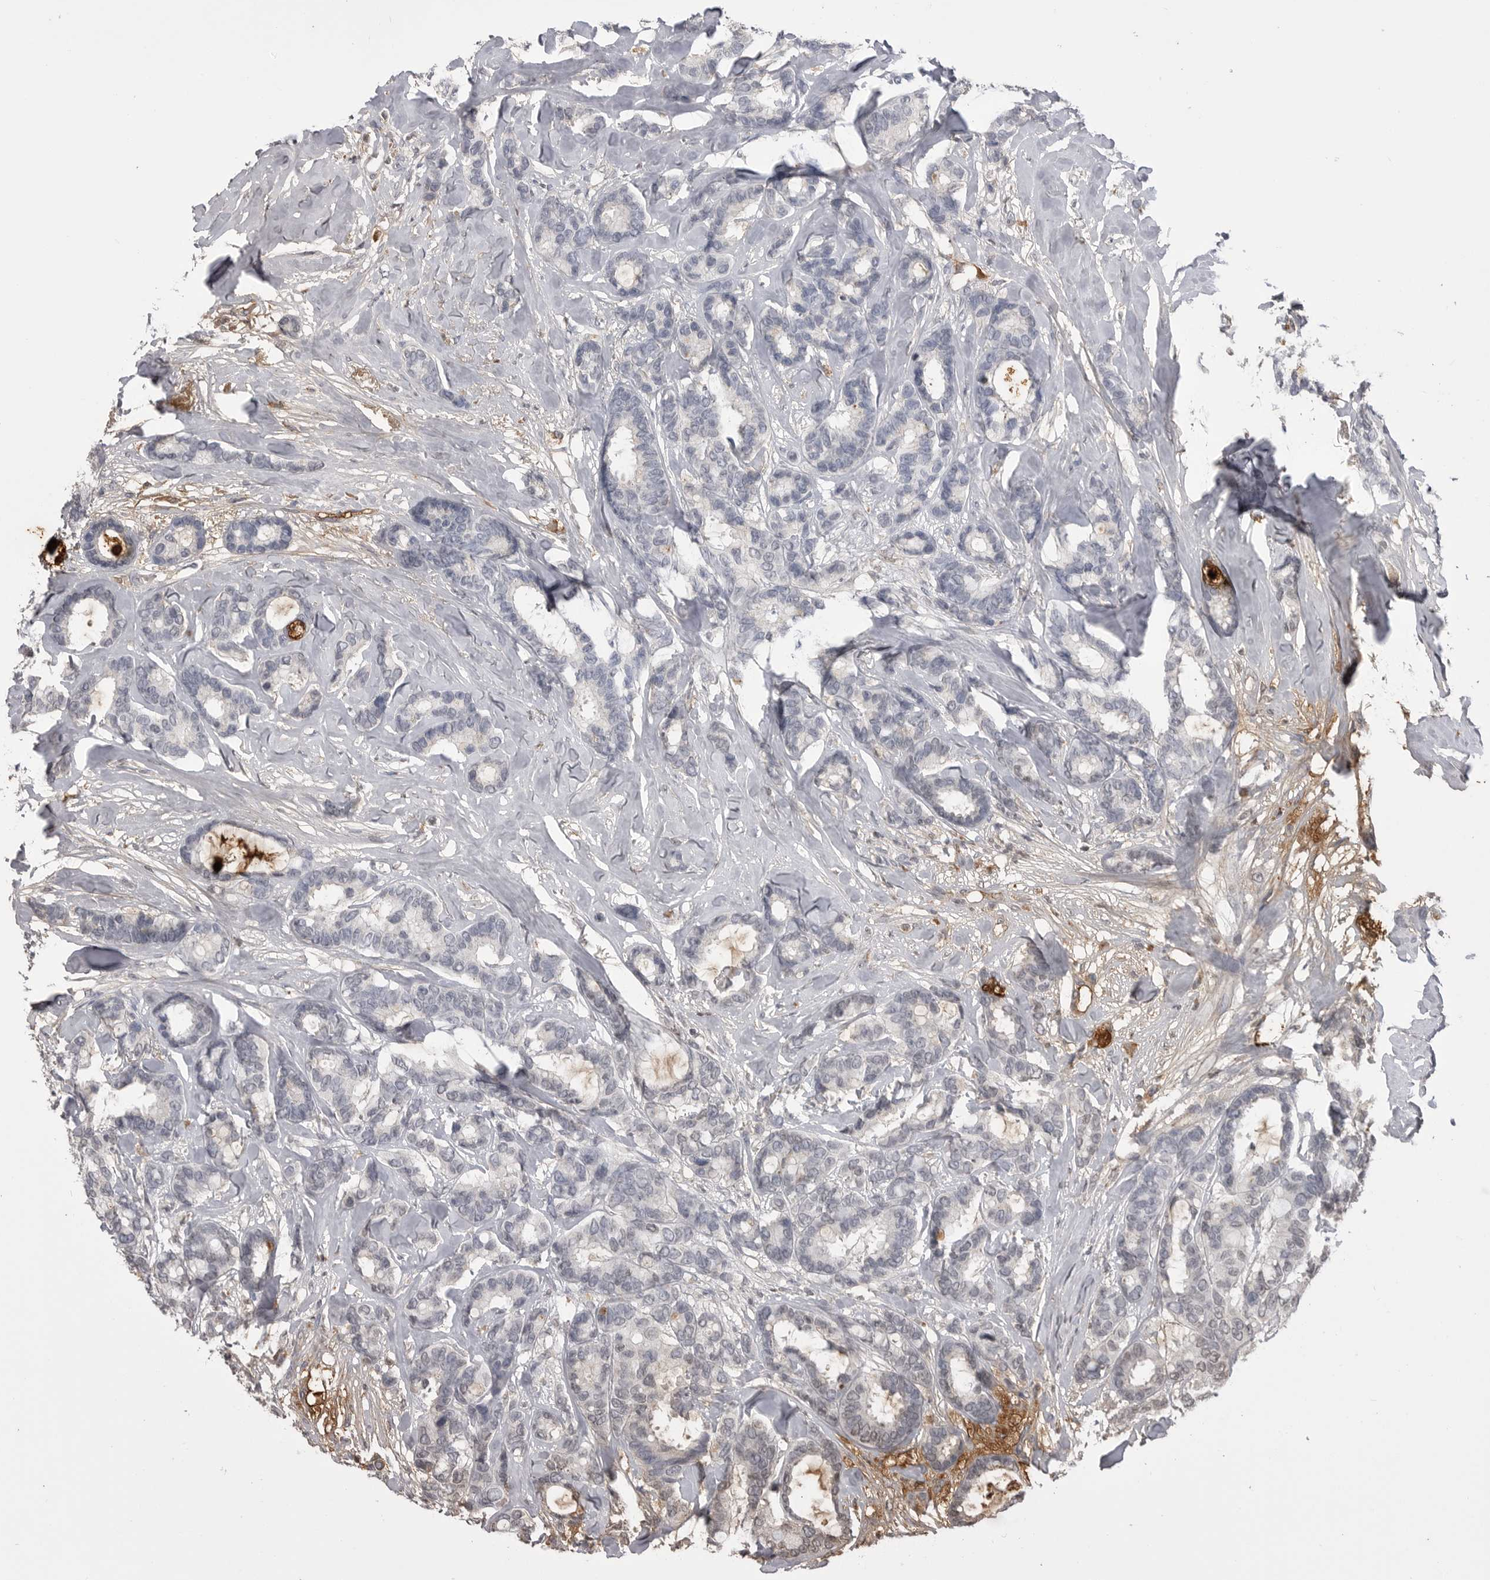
{"staining": {"intensity": "negative", "quantity": "none", "location": "none"}, "tissue": "breast cancer", "cell_type": "Tumor cells", "image_type": "cancer", "snomed": [{"axis": "morphology", "description": "Duct carcinoma"}, {"axis": "topography", "description": "Breast"}], "caption": "Histopathology image shows no protein expression in tumor cells of infiltrating ductal carcinoma (breast) tissue.", "gene": "AHSG", "patient": {"sex": "female", "age": 87}}